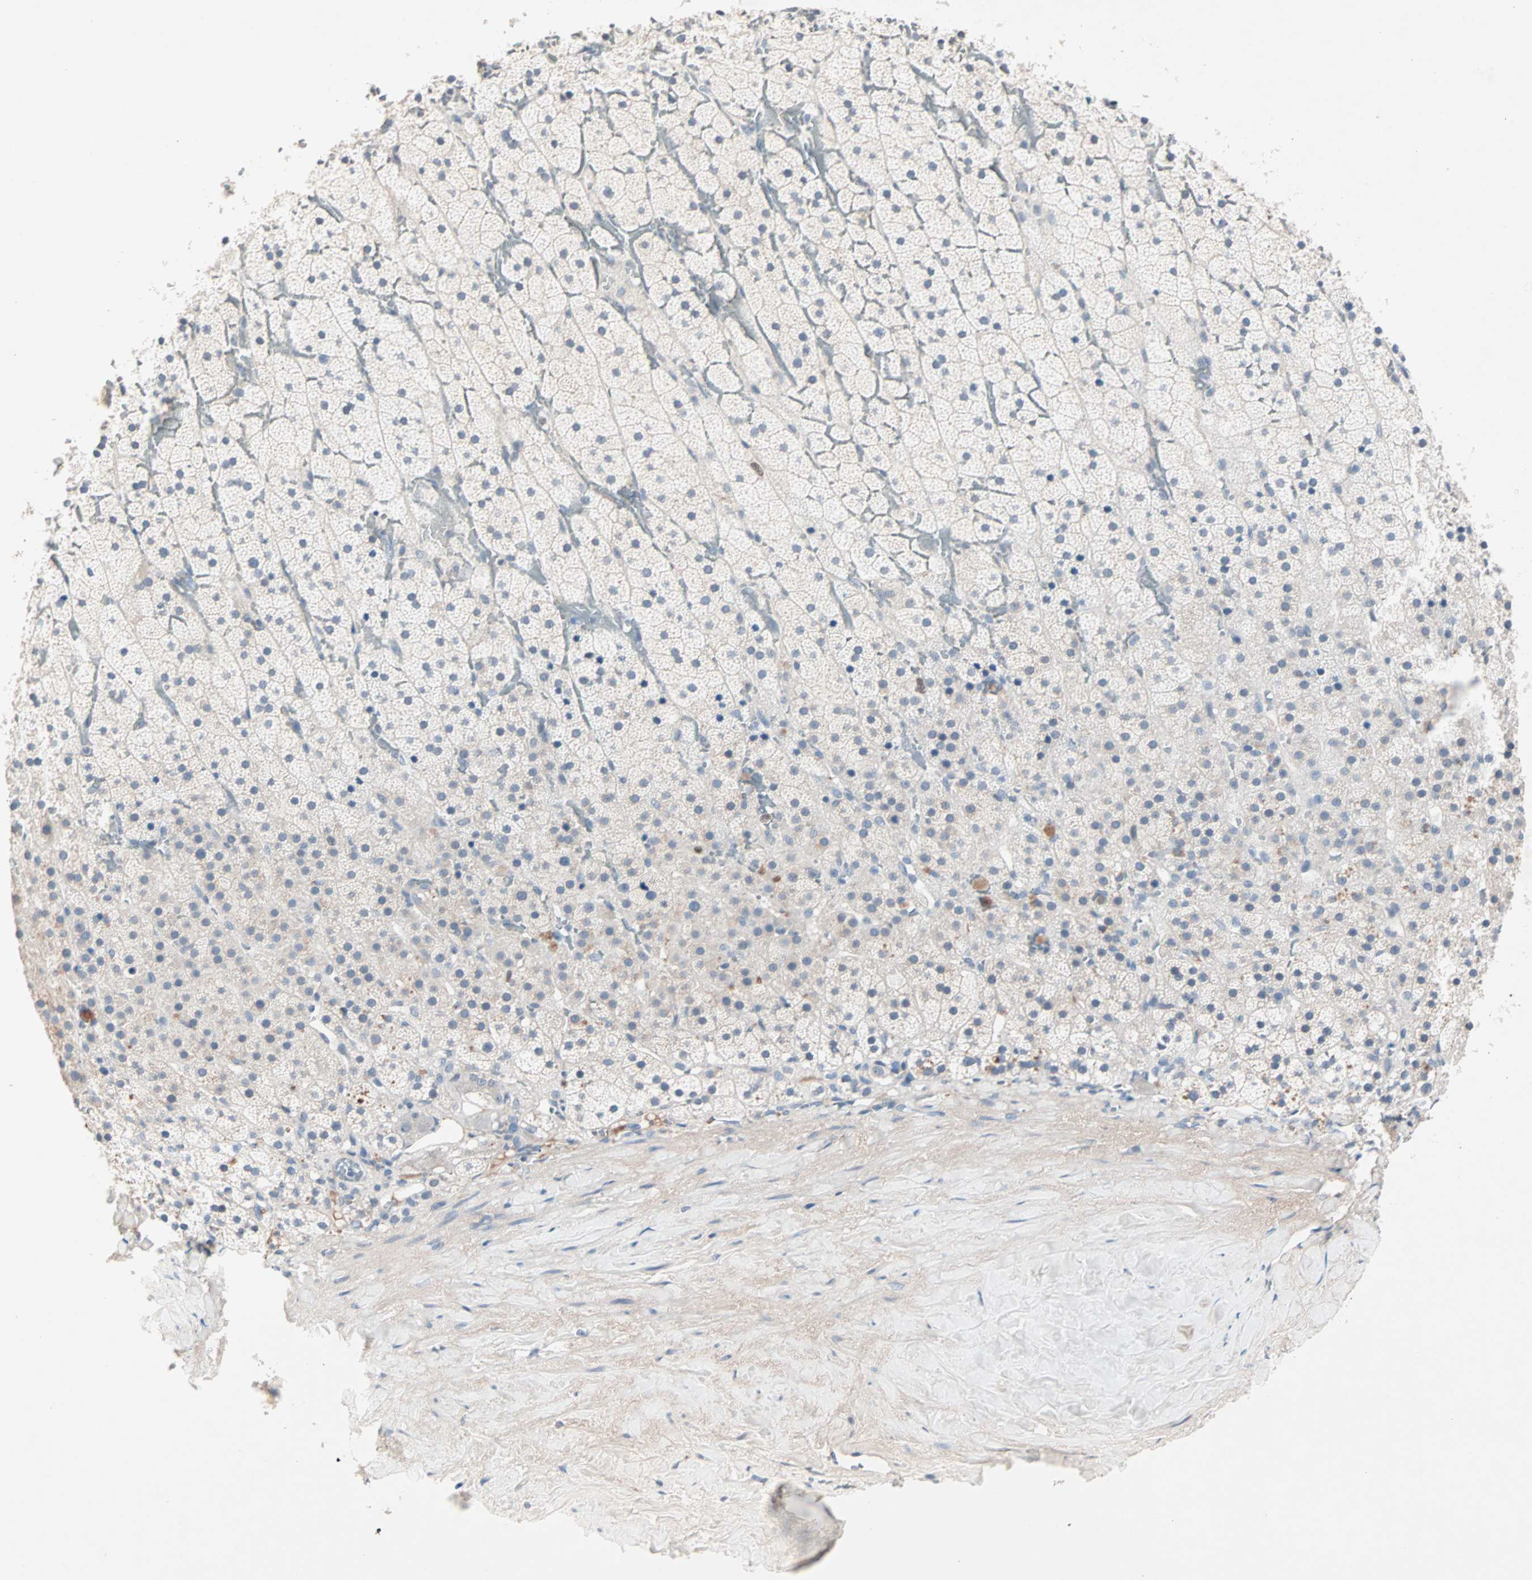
{"staining": {"intensity": "negative", "quantity": "none", "location": "none"}, "tissue": "adrenal gland", "cell_type": "Glandular cells", "image_type": "normal", "snomed": [{"axis": "morphology", "description": "Normal tissue, NOS"}, {"axis": "topography", "description": "Adrenal gland"}], "caption": "High power microscopy histopathology image of an IHC histopathology image of benign adrenal gland, revealing no significant staining in glandular cells.", "gene": "CCNE2", "patient": {"sex": "male", "age": 35}}